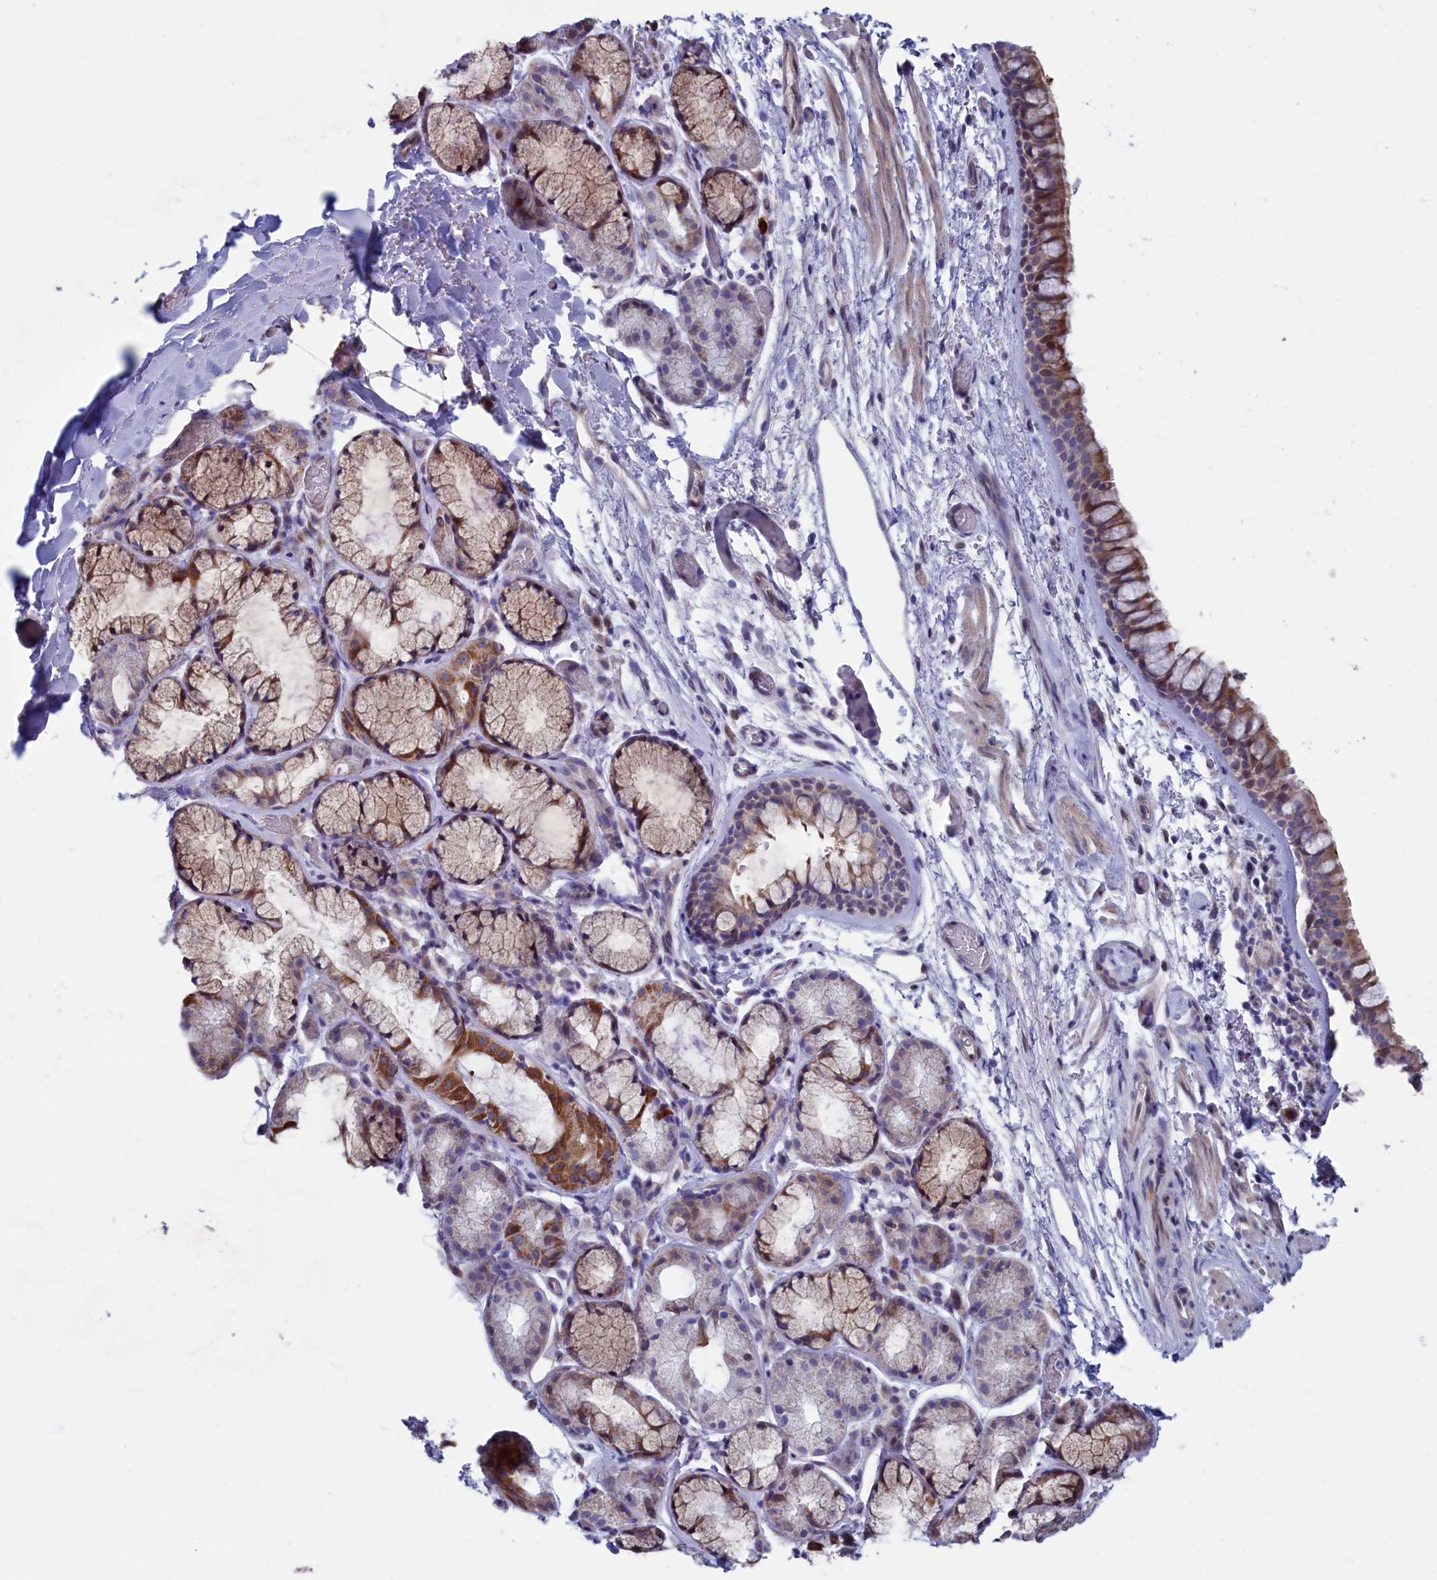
{"staining": {"intensity": "moderate", "quantity": ">75%", "location": "cytoplasmic/membranous"}, "tissue": "bronchus", "cell_type": "Respiratory epithelial cells", "image_type": "normal", "snomed": [{"axis": "morphology", "description": "Normal tissue, NOS"}, {"axis": "topography", "description": "Bronchus"}], "caption": "Immunohistochemical staining of normal human bronchus shows moderate cytoplasmic/membranous protein expression in about >75% of respiratory epithelial cells. (IHC, brightfield microscopy, high magnification).", "gene": "NIBAN3", "patient": {"sex": "male", "age": 65}}